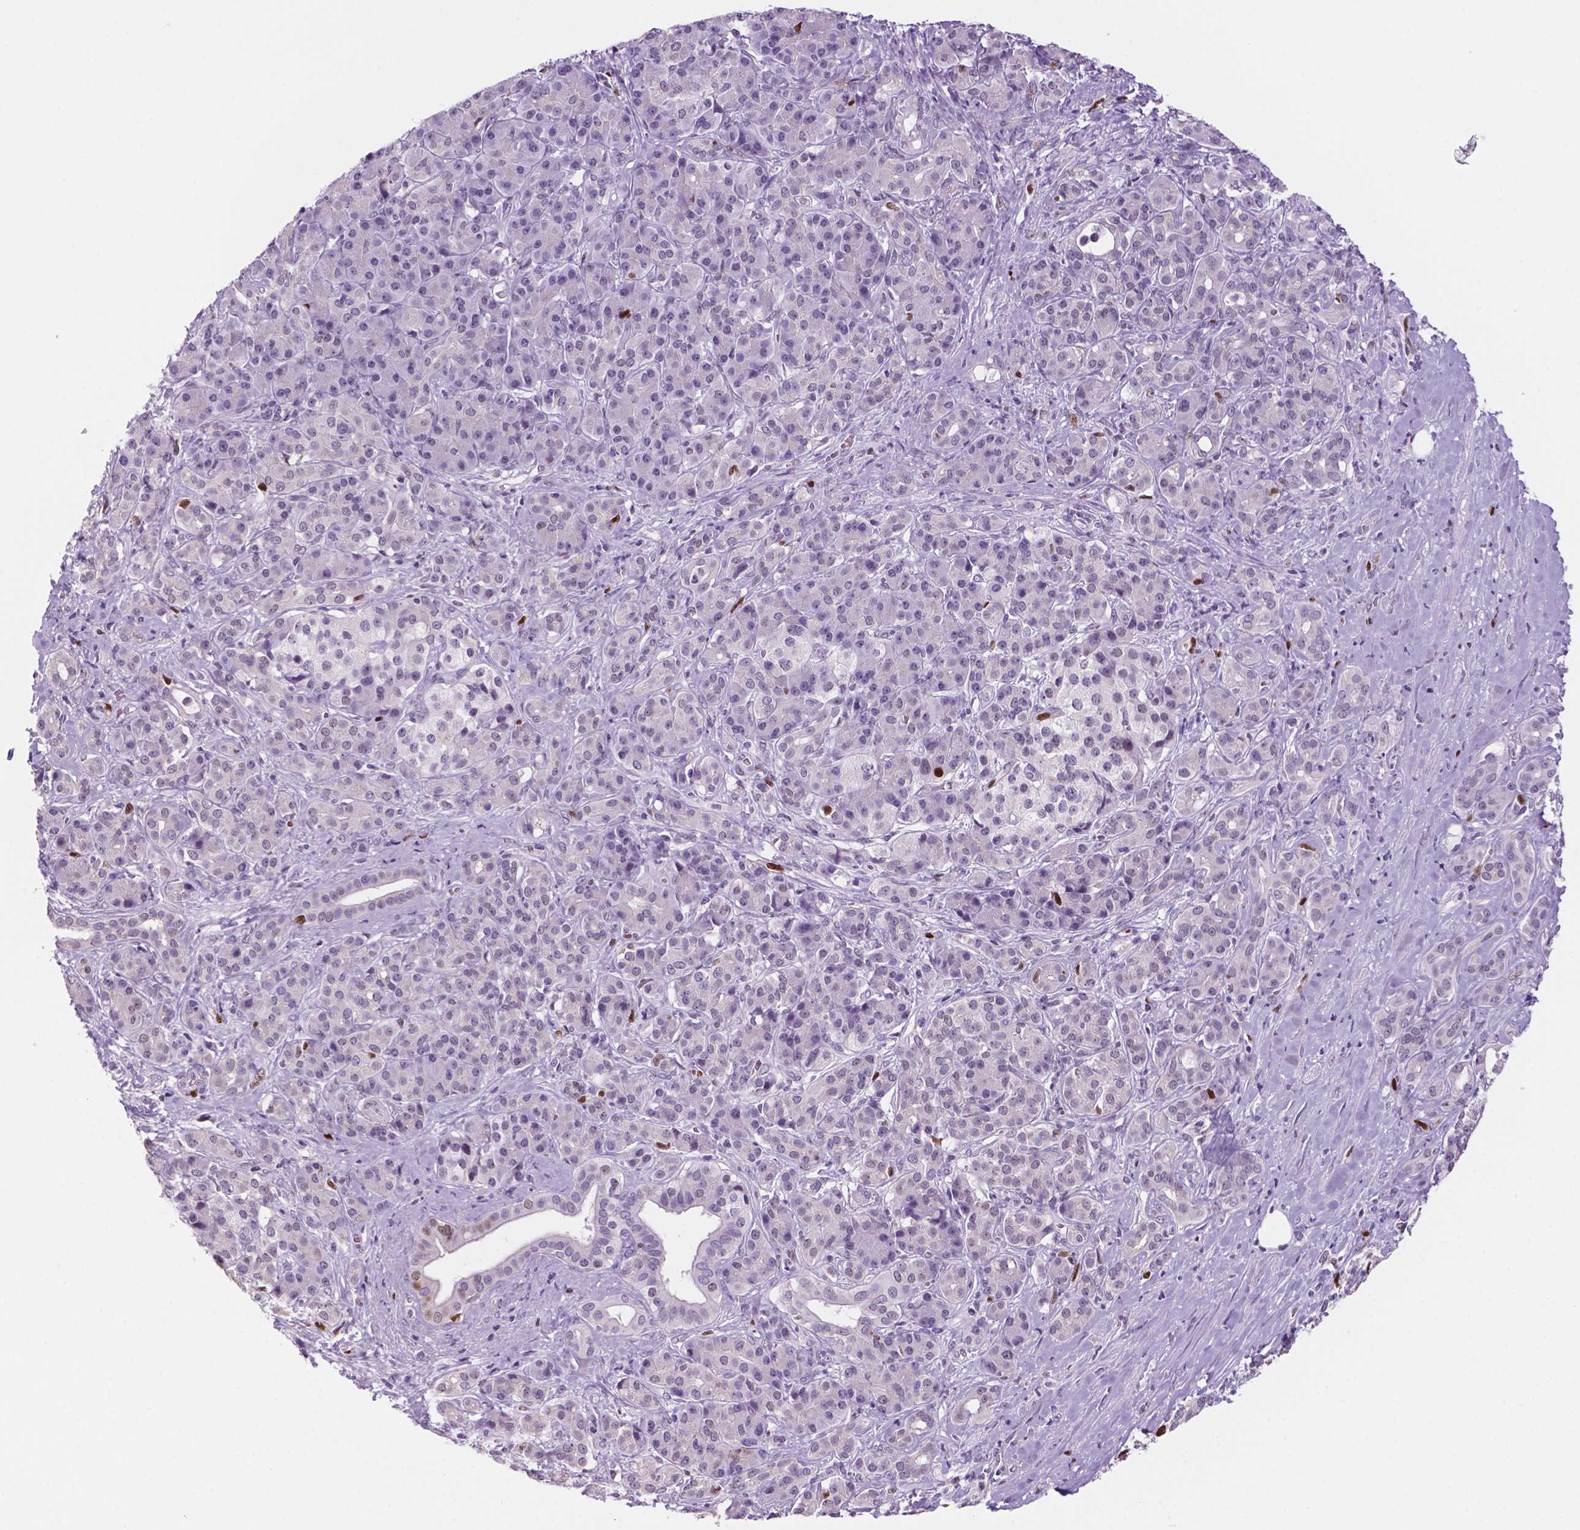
{"staining": {"intensity": "weak", "quantity": "<25%", "location": "nuclear"}, "tissue": "pancreatic cancer", "cell_type": "Tumor cells", "image_type": "cancer", "snomed": [{"axis": "morphology", "description": "Normal tissue, NOS"}, {"axis": "morphology", "description": "Inflammation, NOS"}, {"axis": "morphology", "description": "Adenocarcinoma, NOS"}, {"axis": "topography", "description": "Pancreas"}], "caption": "DAB immunohistochemical staining of adenocarcinoma (pancreatic) demonstrates no significant expression in tumor cells.", "gene": "NCAPH2", "patient": {"sex": "male", "age": 57}}